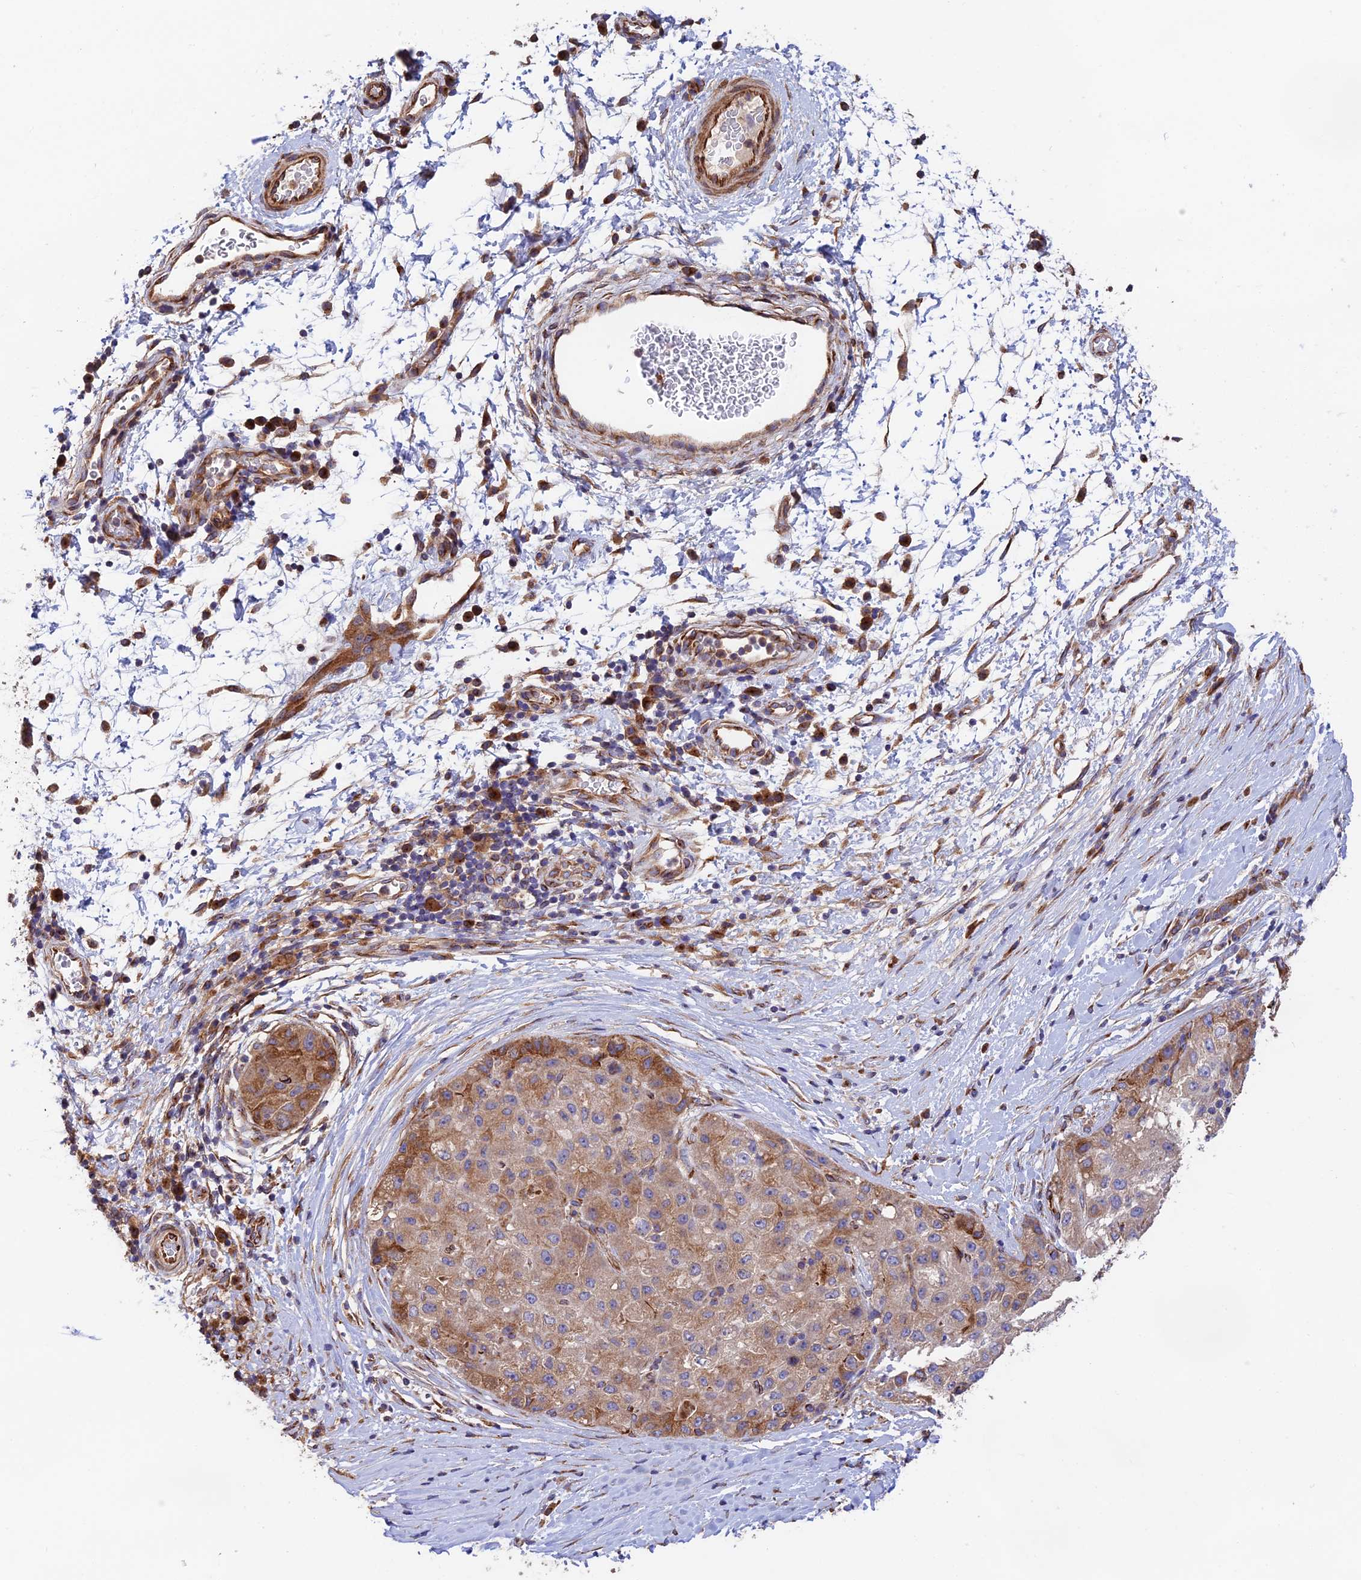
{"staining": {"intensity": "moderate", "quantity": ">75%", "location": "cytoplasmic/membranous"}, "tissue": "liver cancer", "cell_type": "Tumor cells", "image_type": "cancer", "snomed": [{"axis": "morphology", "description": "Carcinoma, Hepatocellular, NOS"}, {"axis": "topography", "description": "Liver"}], "caption": "Immunohistochemical staining of liver hepatocellular carcinoma exhibits moderate cytoplasmic/membranous protein staining in approximately >75% of tumor cells.", "gene": "EMC3", "patient": {"sex": "male", "age": 80}}